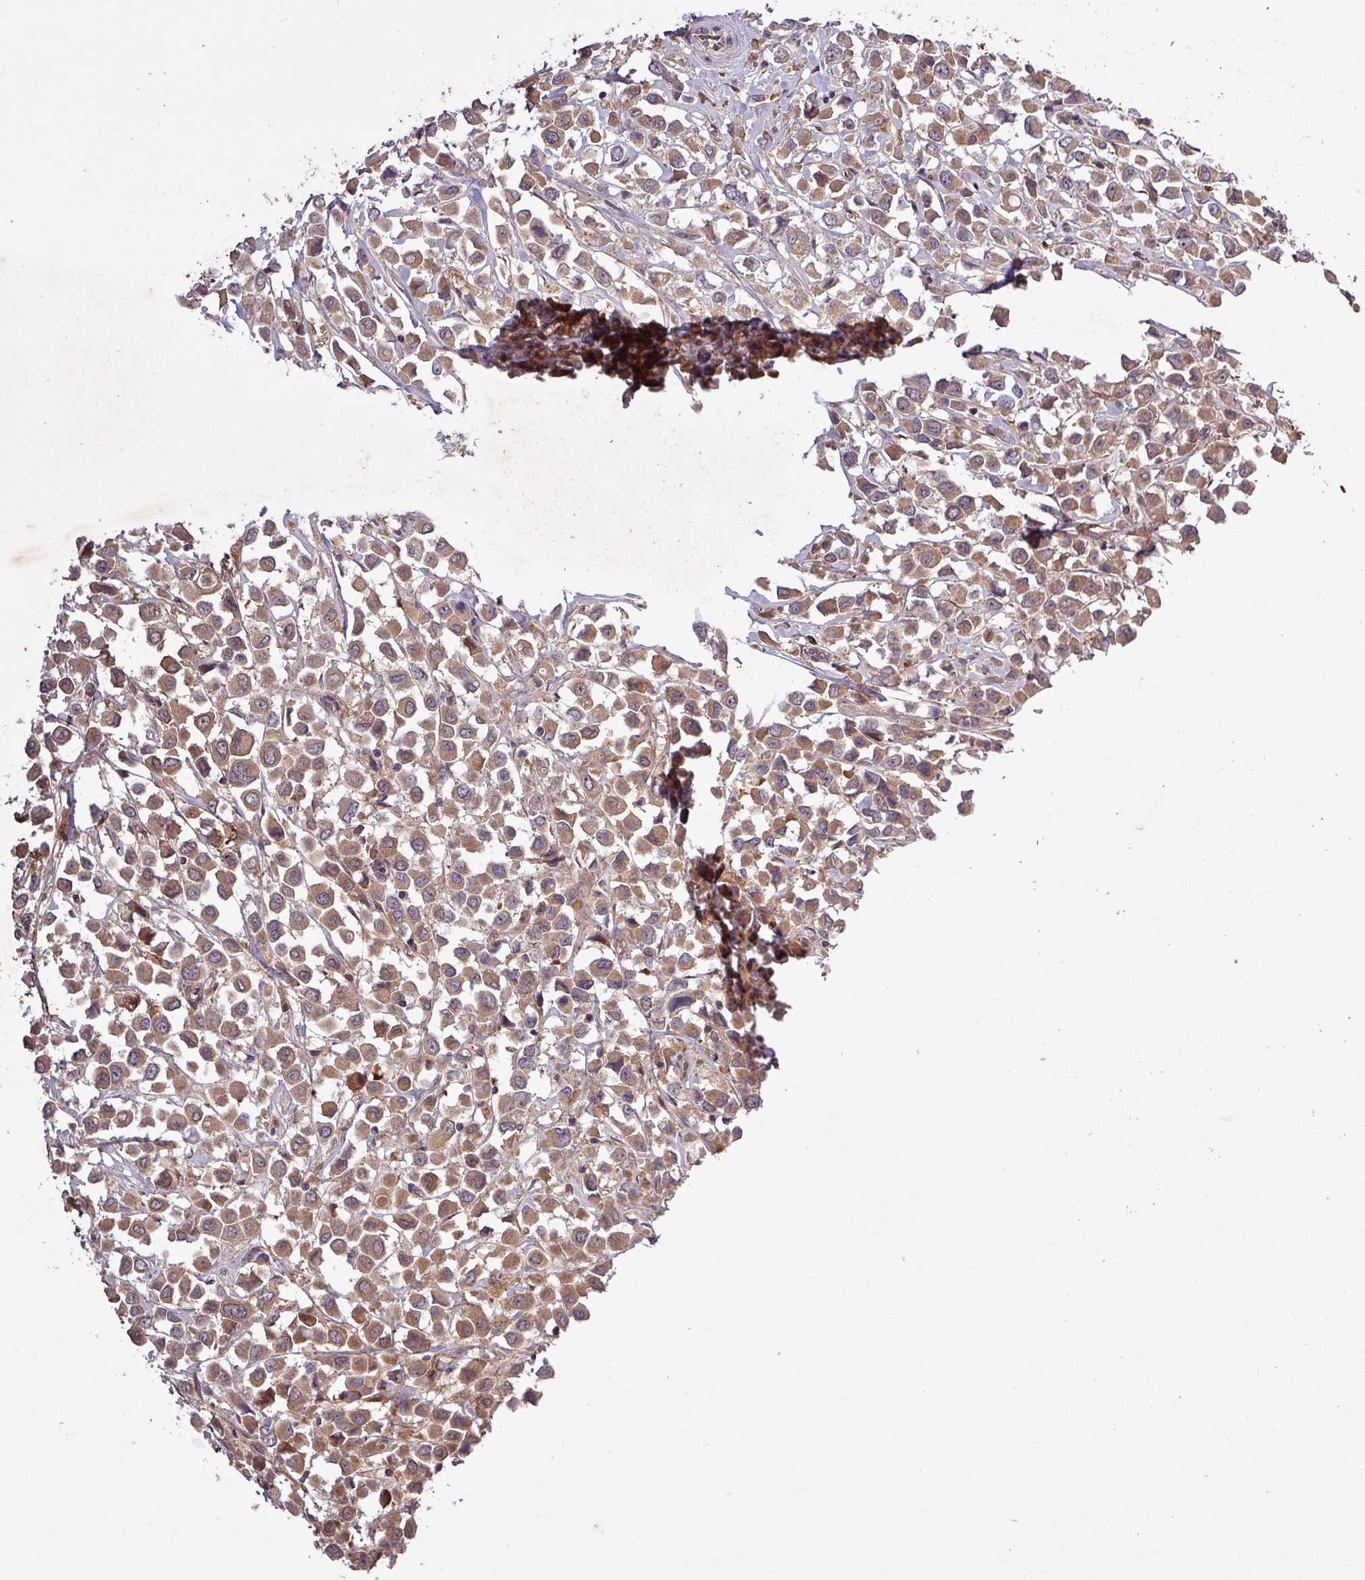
{"staining": {"intensity": "moderate", "quantity": ">75%", "location": "cytoplasmic/membranous"}, "tissue": "breast cancer", "cell_type": "Tumor cells", "image_type": "cancer", "snomed": [{"axis": "morphology", "description": "Duct carcinoma"}, {"axis": "topography", "description": "Breast"}], "caption": "Tumor cells show medium levels of moderate cytoplasmic/membranous positivity in about >75% of cells in invasive ductal carcinoma (breast).", "gene": "SIRPB2", "patient": {"sex": "female", "age": 61}}